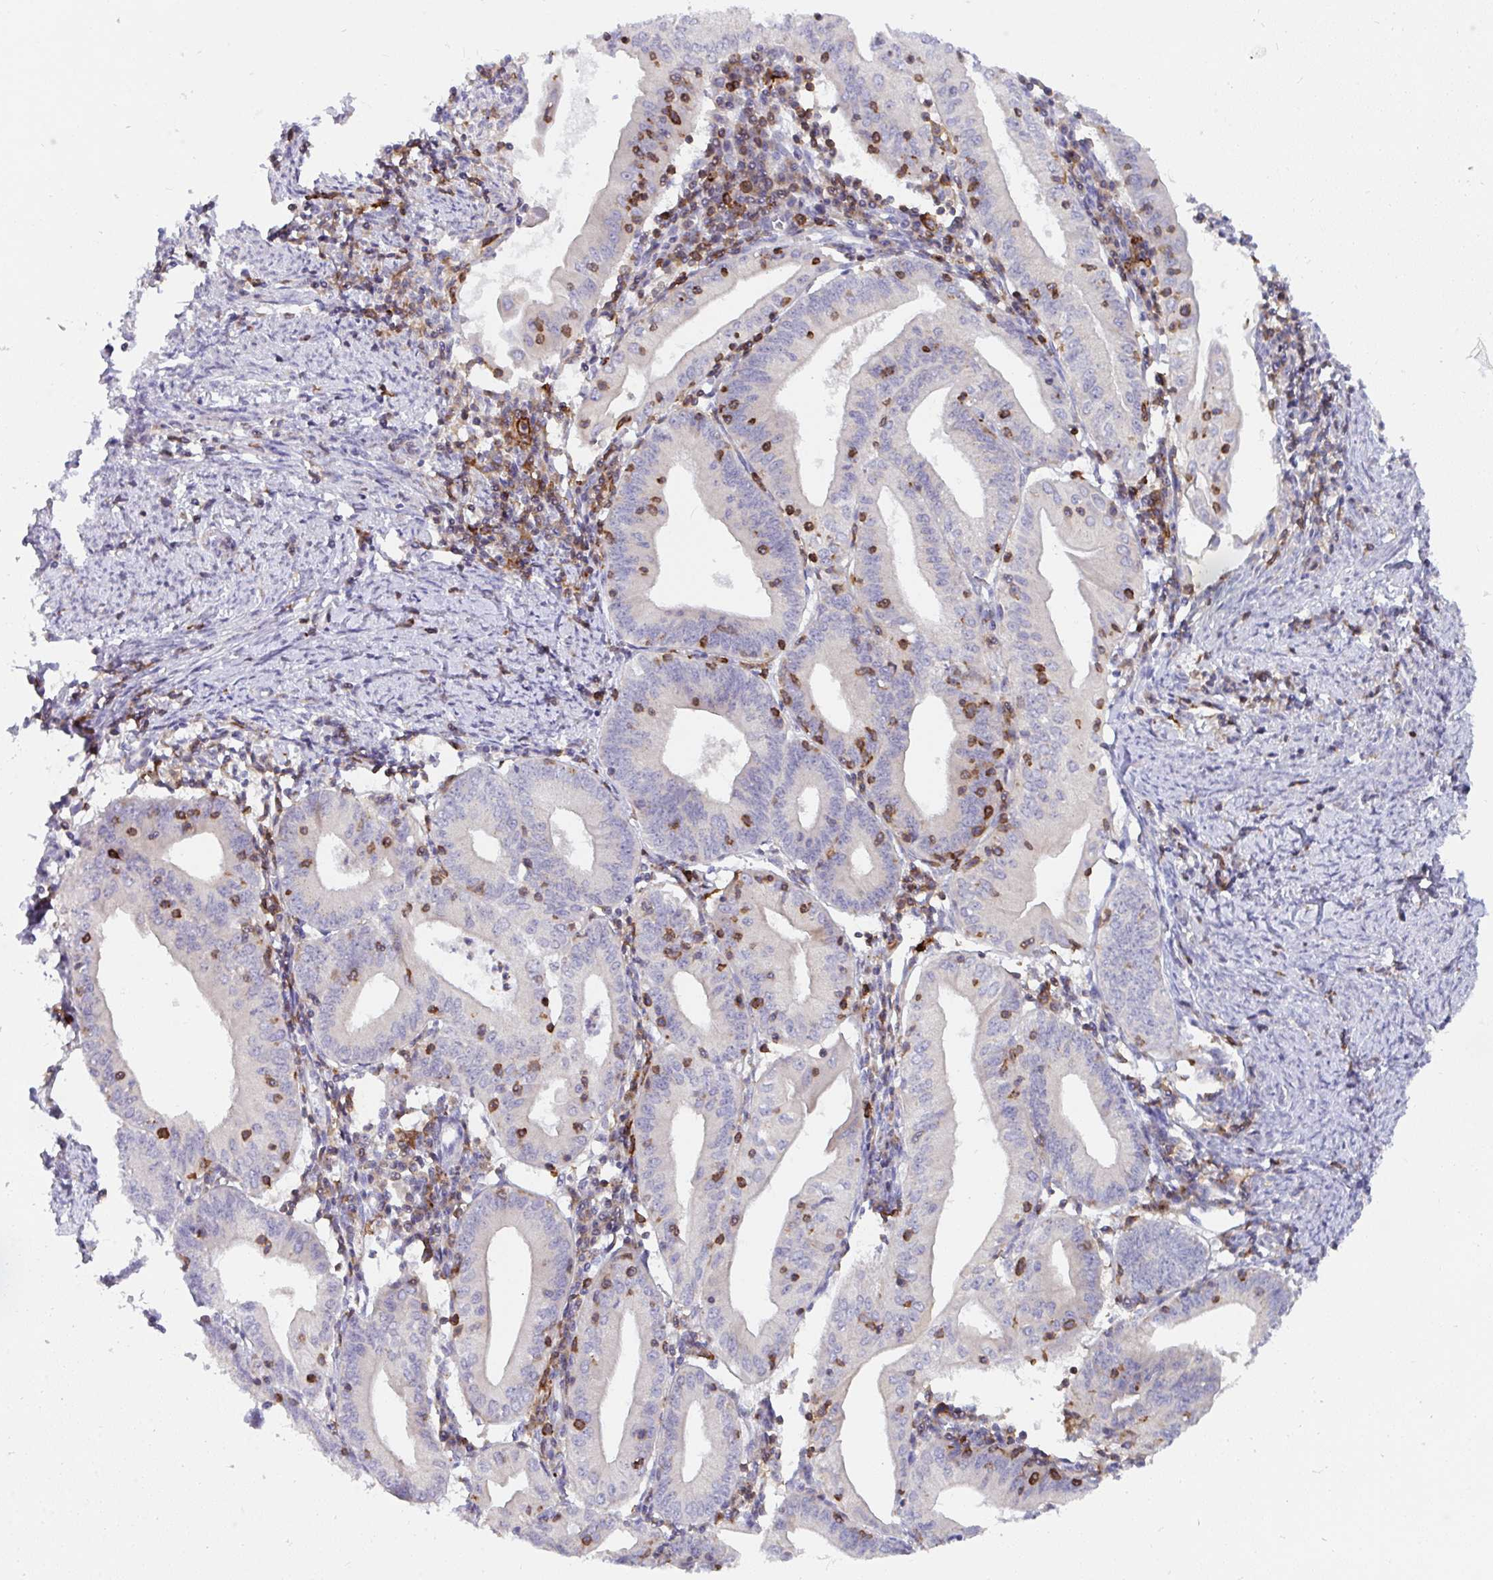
{"staining": {"intensity": "weak", "quantity": "25%-75%", "location": "cytoplasmic/membranous"}, "tissue": "endometrial cancer", "cell_type": "Tumor cells", "image_type": "cancer", "snomed": [{"axis": "morphology", "description": "Adenocarcinoma, NOS"}, {"axis": "topography", "description": "Endometrium"}], "caption": "Brown immunohistochemical staining in endometrial cancer (adenocarcinoma) shows weak cytoplasmic/membranous positivity in about 25%-75% of tumor cells.", "gene": "FRMD3", "patient": {"sex": "female", "age": 60}}